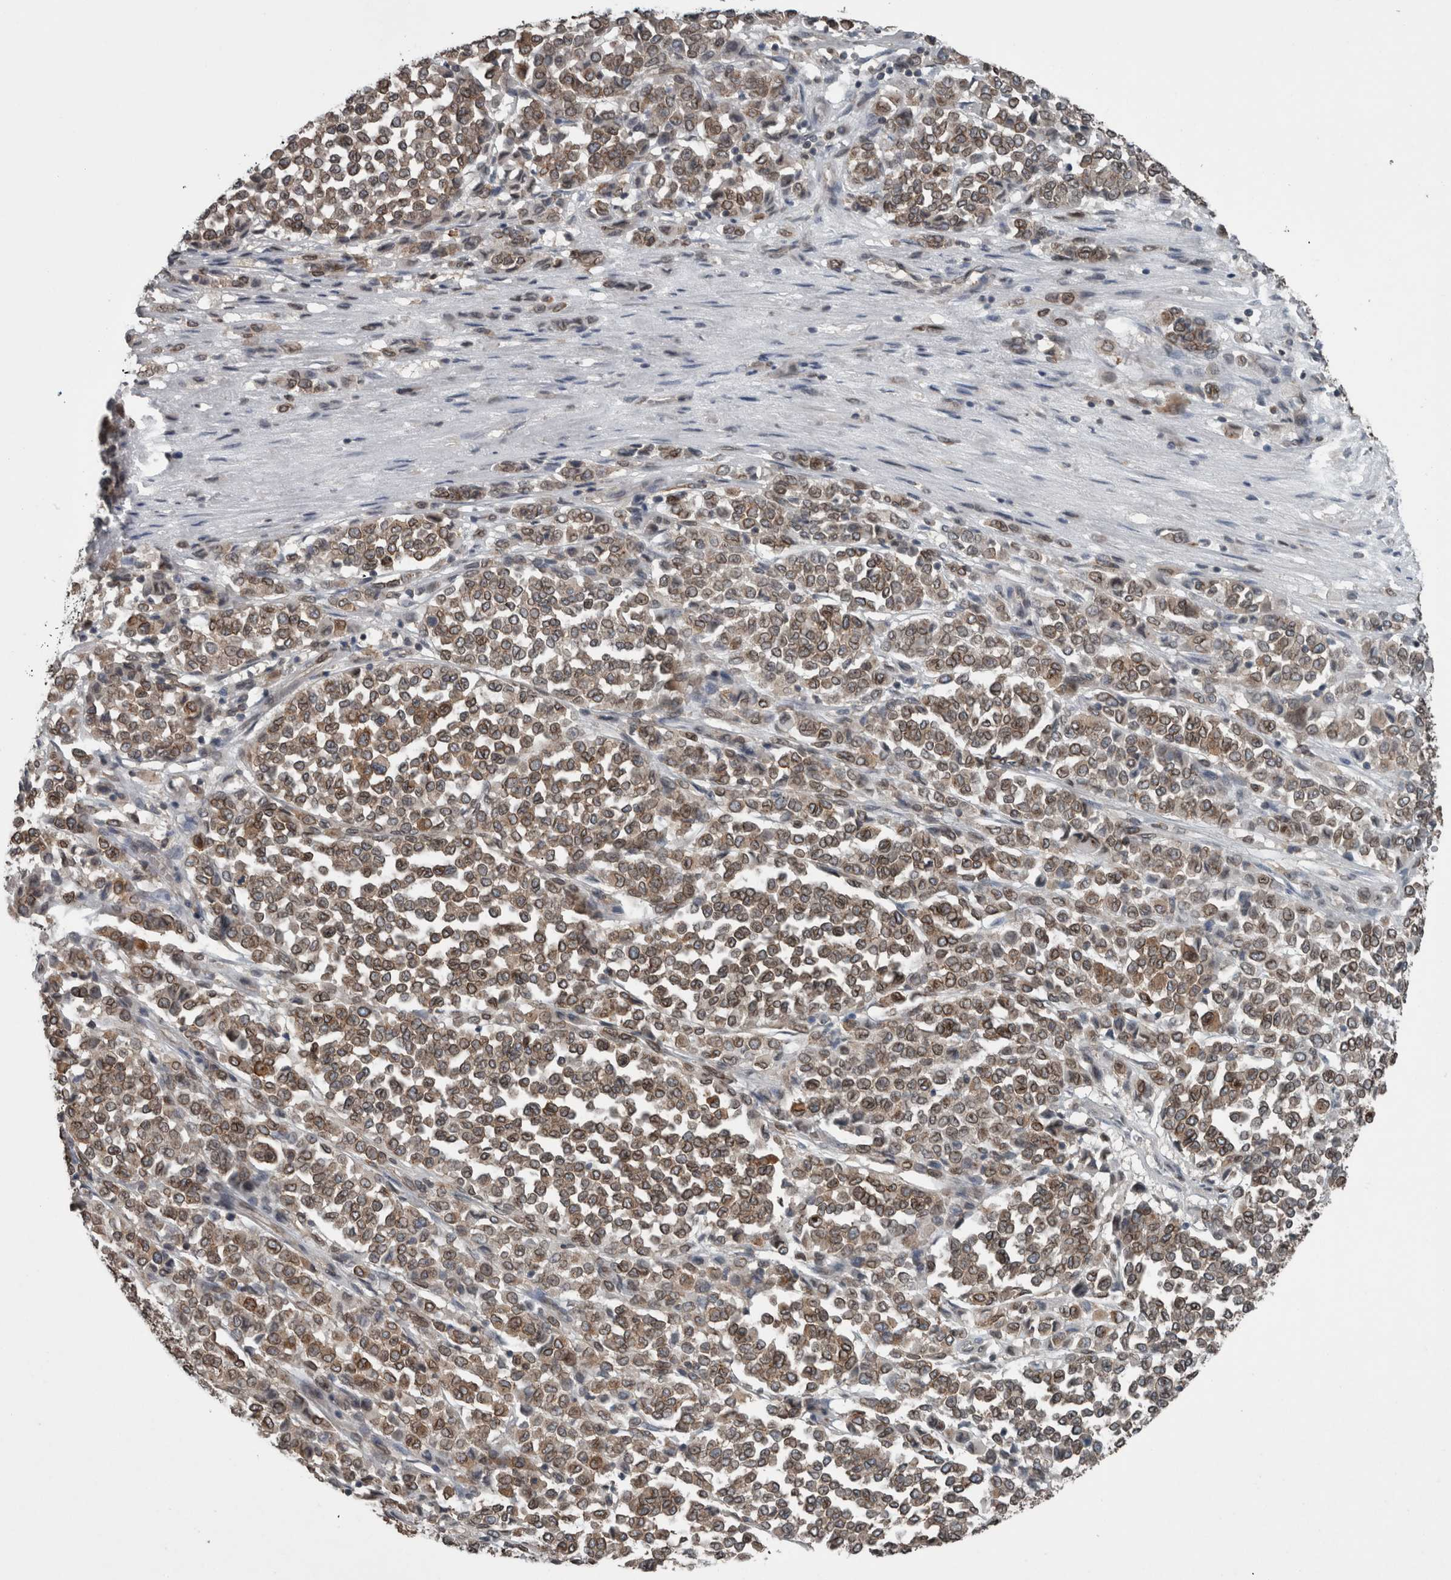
{"staining": {"intensity": "moderate", "quantity": ">75%", "location": "cytoplasmic/membranous,nuclear"}, "tissue": "melanoma", "cell_type": "Tumor cells", "image_type": "cancer", "snomed": [{"axis": "morphology", "description": "Malignant melanoma, Metastatic site"}, {"axis": "topography", "description": "Pancreas"}], "caption": "Malignant melanoma (metastatic site) stained with IHC shows moderate cytoplasmic/membranous and nuclear positivity in about >75% of tumor cells.", "gene": "RANBP2", "patient": {"sex": "female", "age": 30}}